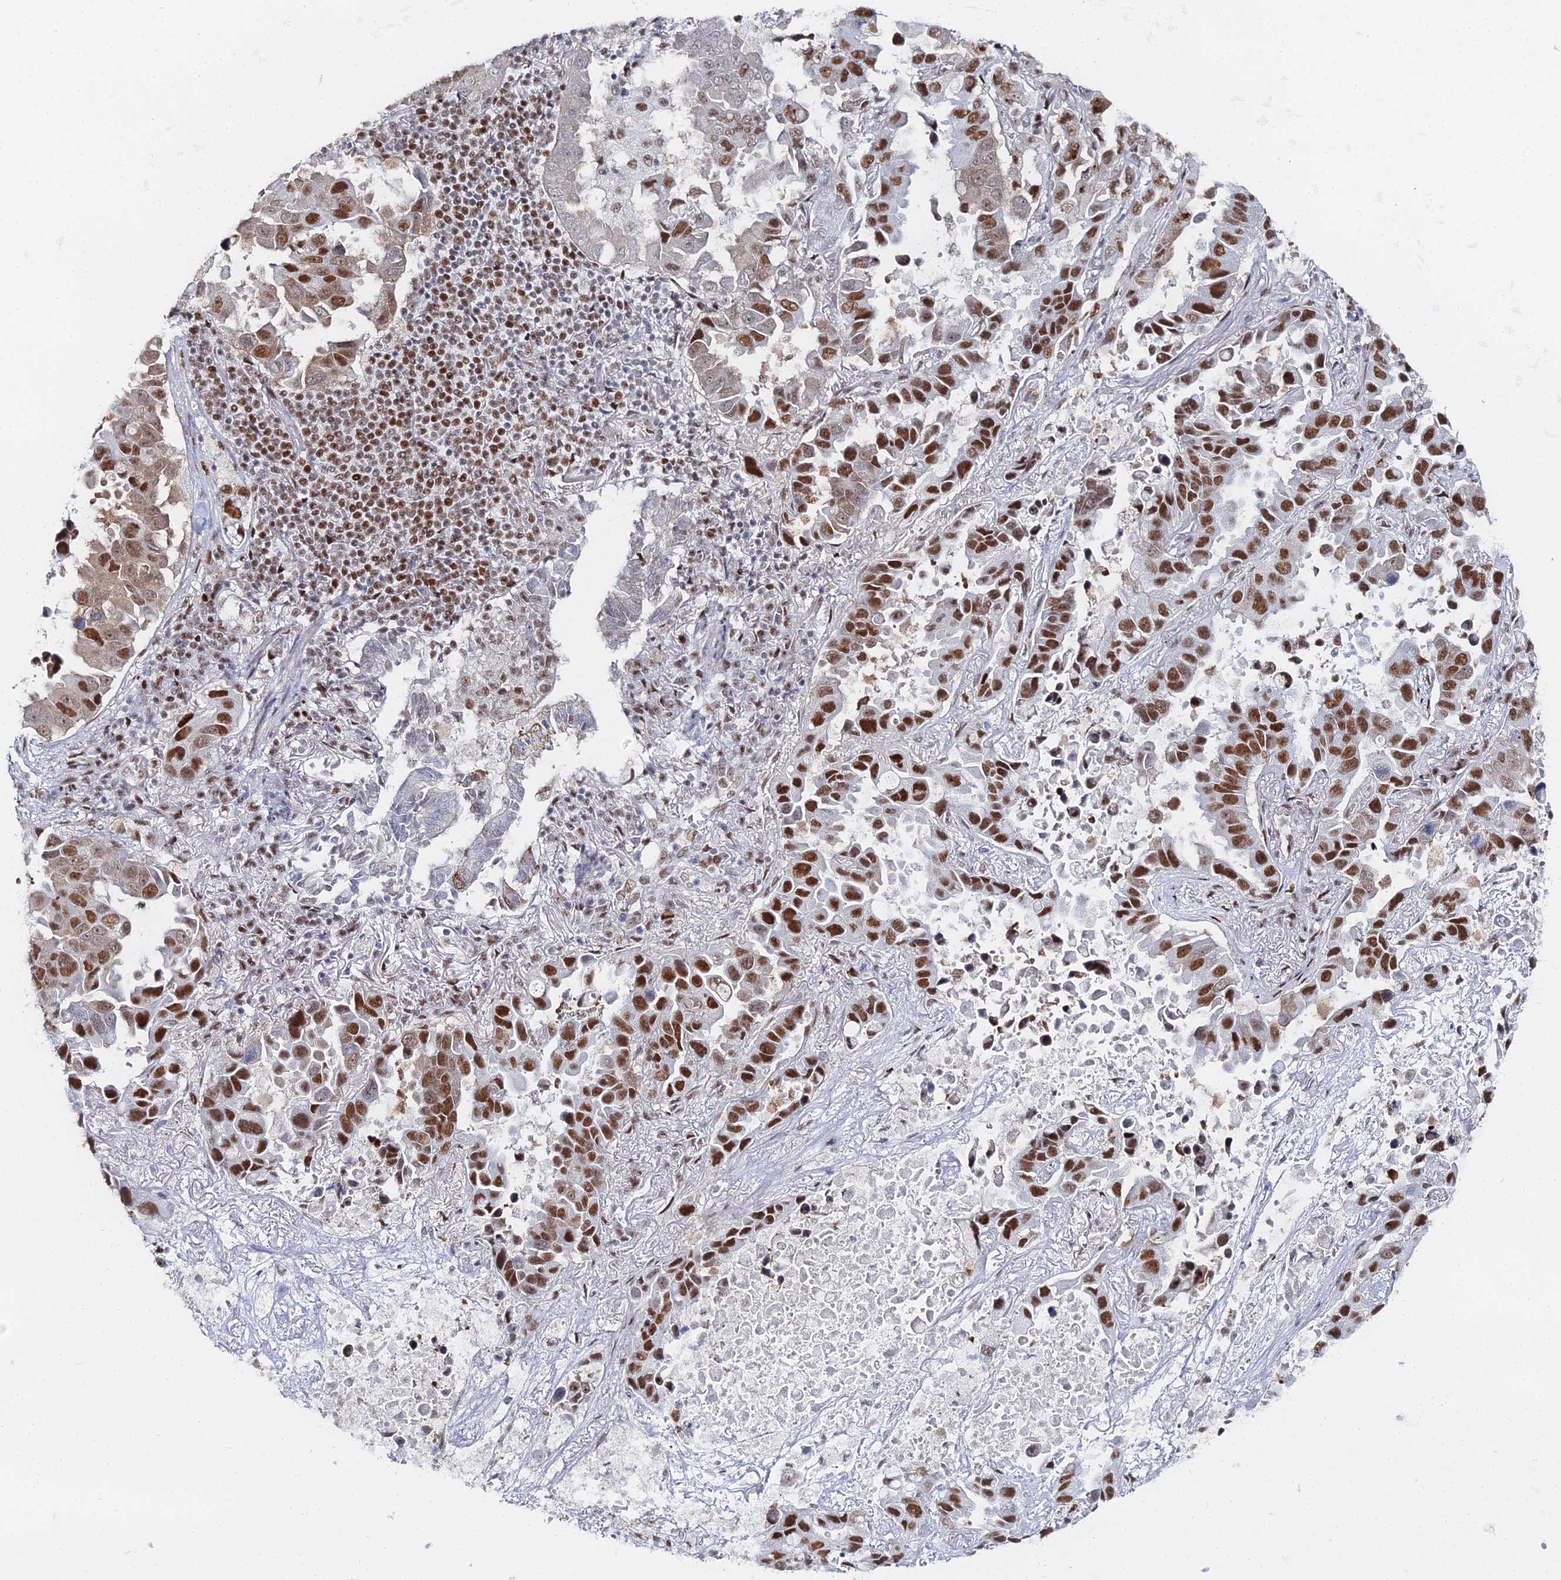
{"staining": {"intensity": "strong", "quantity": ">75%", "location": "nuclear"}, "tissue": "lung cancer", "cell_type": "Tumor cells", "image_type": "cancer", "snomed": [{"axis": "morphology", "description": "Adenocarcinoma, NOS"}, {"axis": "topography", "description": "Lung"}], "caption": "This photomicrograph reveals immunohistochemistry staining of lung cancer (adenocarcinoma), with high strong nuclear positivity in about >75% of tumor cells.", "gene": "GSC2", "patient": {"sex": "male", "age": 64}}